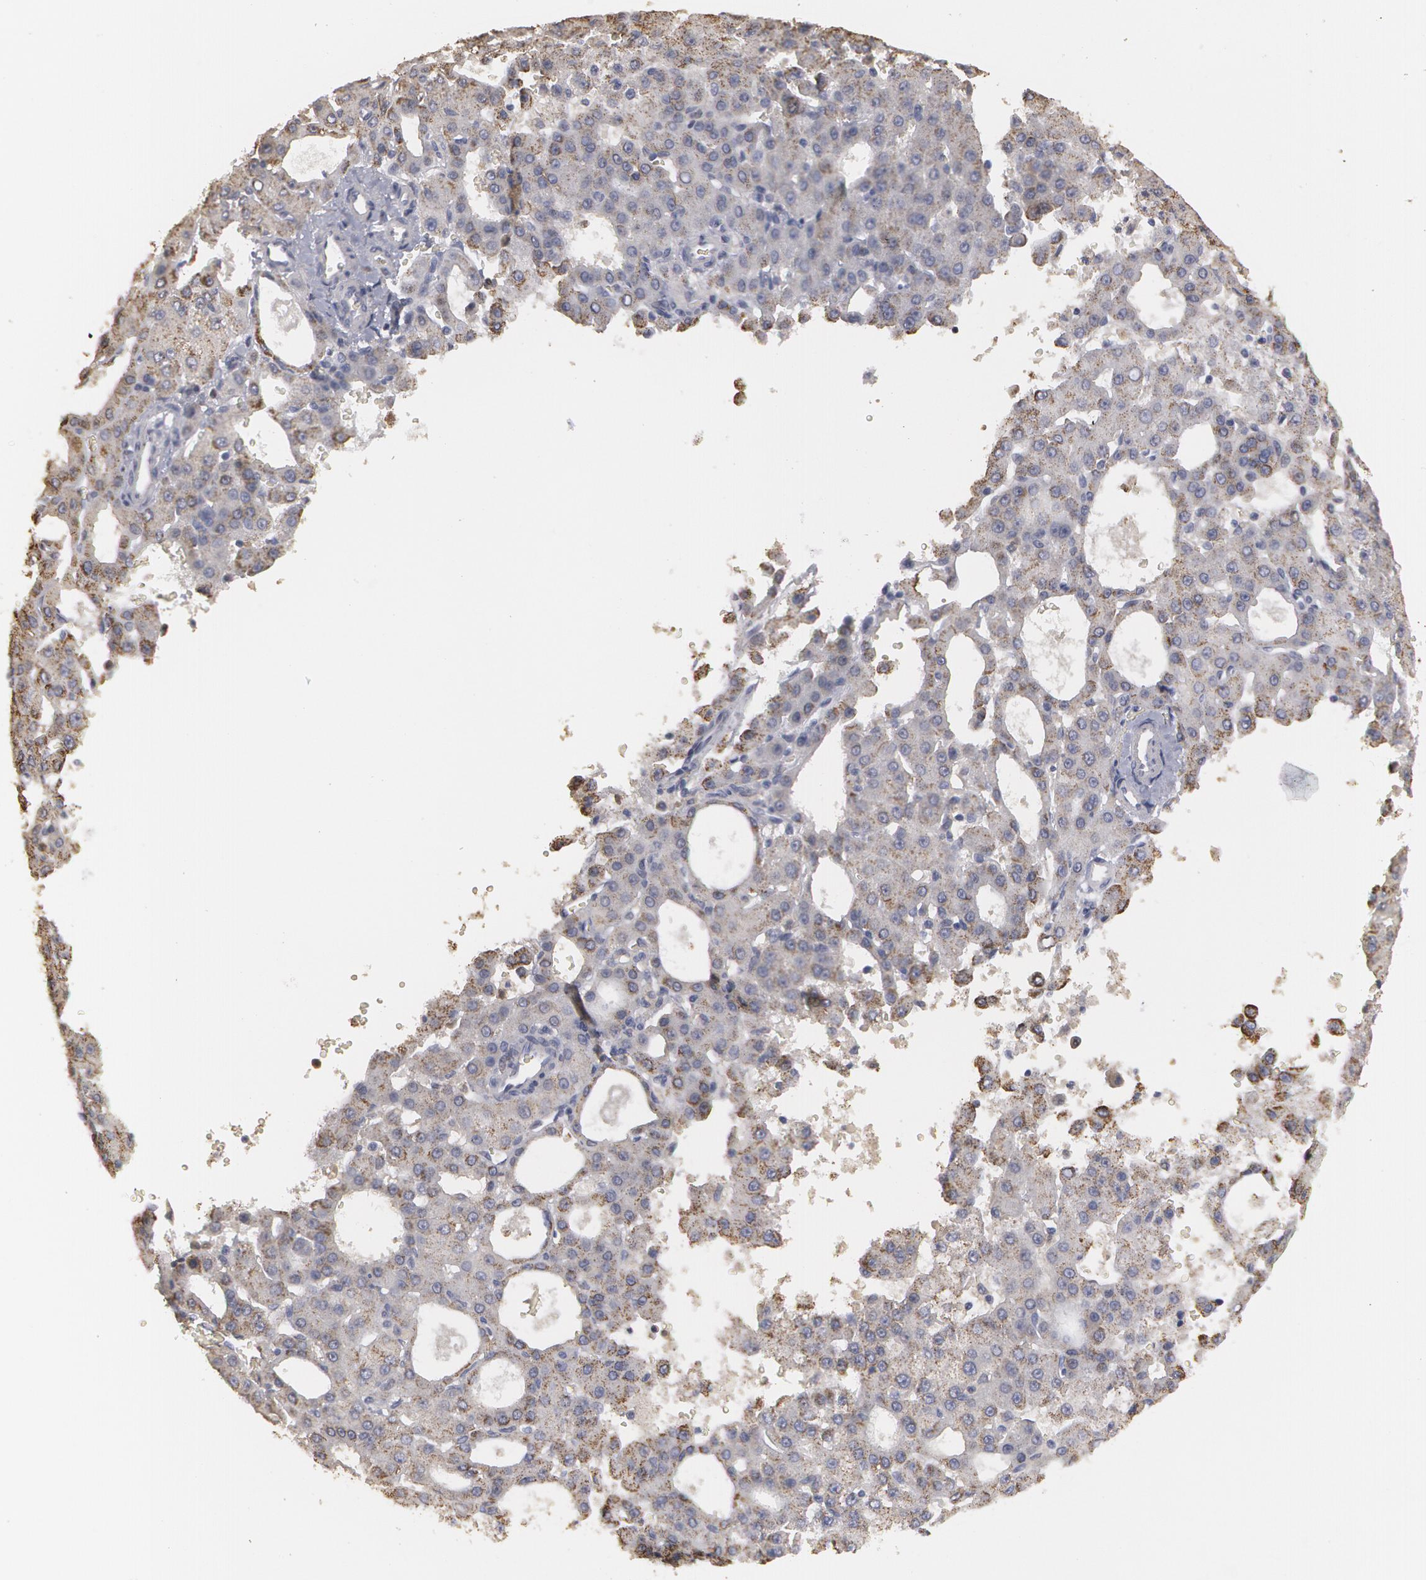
{"staining": {"intensity": "moderate", "quantity": "25%-75%", "location": "cytoplasmic/membranous"}, "tissue": "liver cancer", "cell_type": "Tumor cells", "image_type": "cancer", "snomed": [{"axis": "morphology", "description": "Carcinoma, Hepatocellular, NOS"}, {"axis": "topography", "description": "Liver"}], "caption": "An immunohistochemistry photomicrograph of tumor tissue is shown. Protein staining in brown highlights moderate cytoplasmic/membranous positivity in liver cancer (hepatocellular carcinoma) within tumor cells.", "gene": "CAT", "patient": {"sex": "male", "age": 47}}